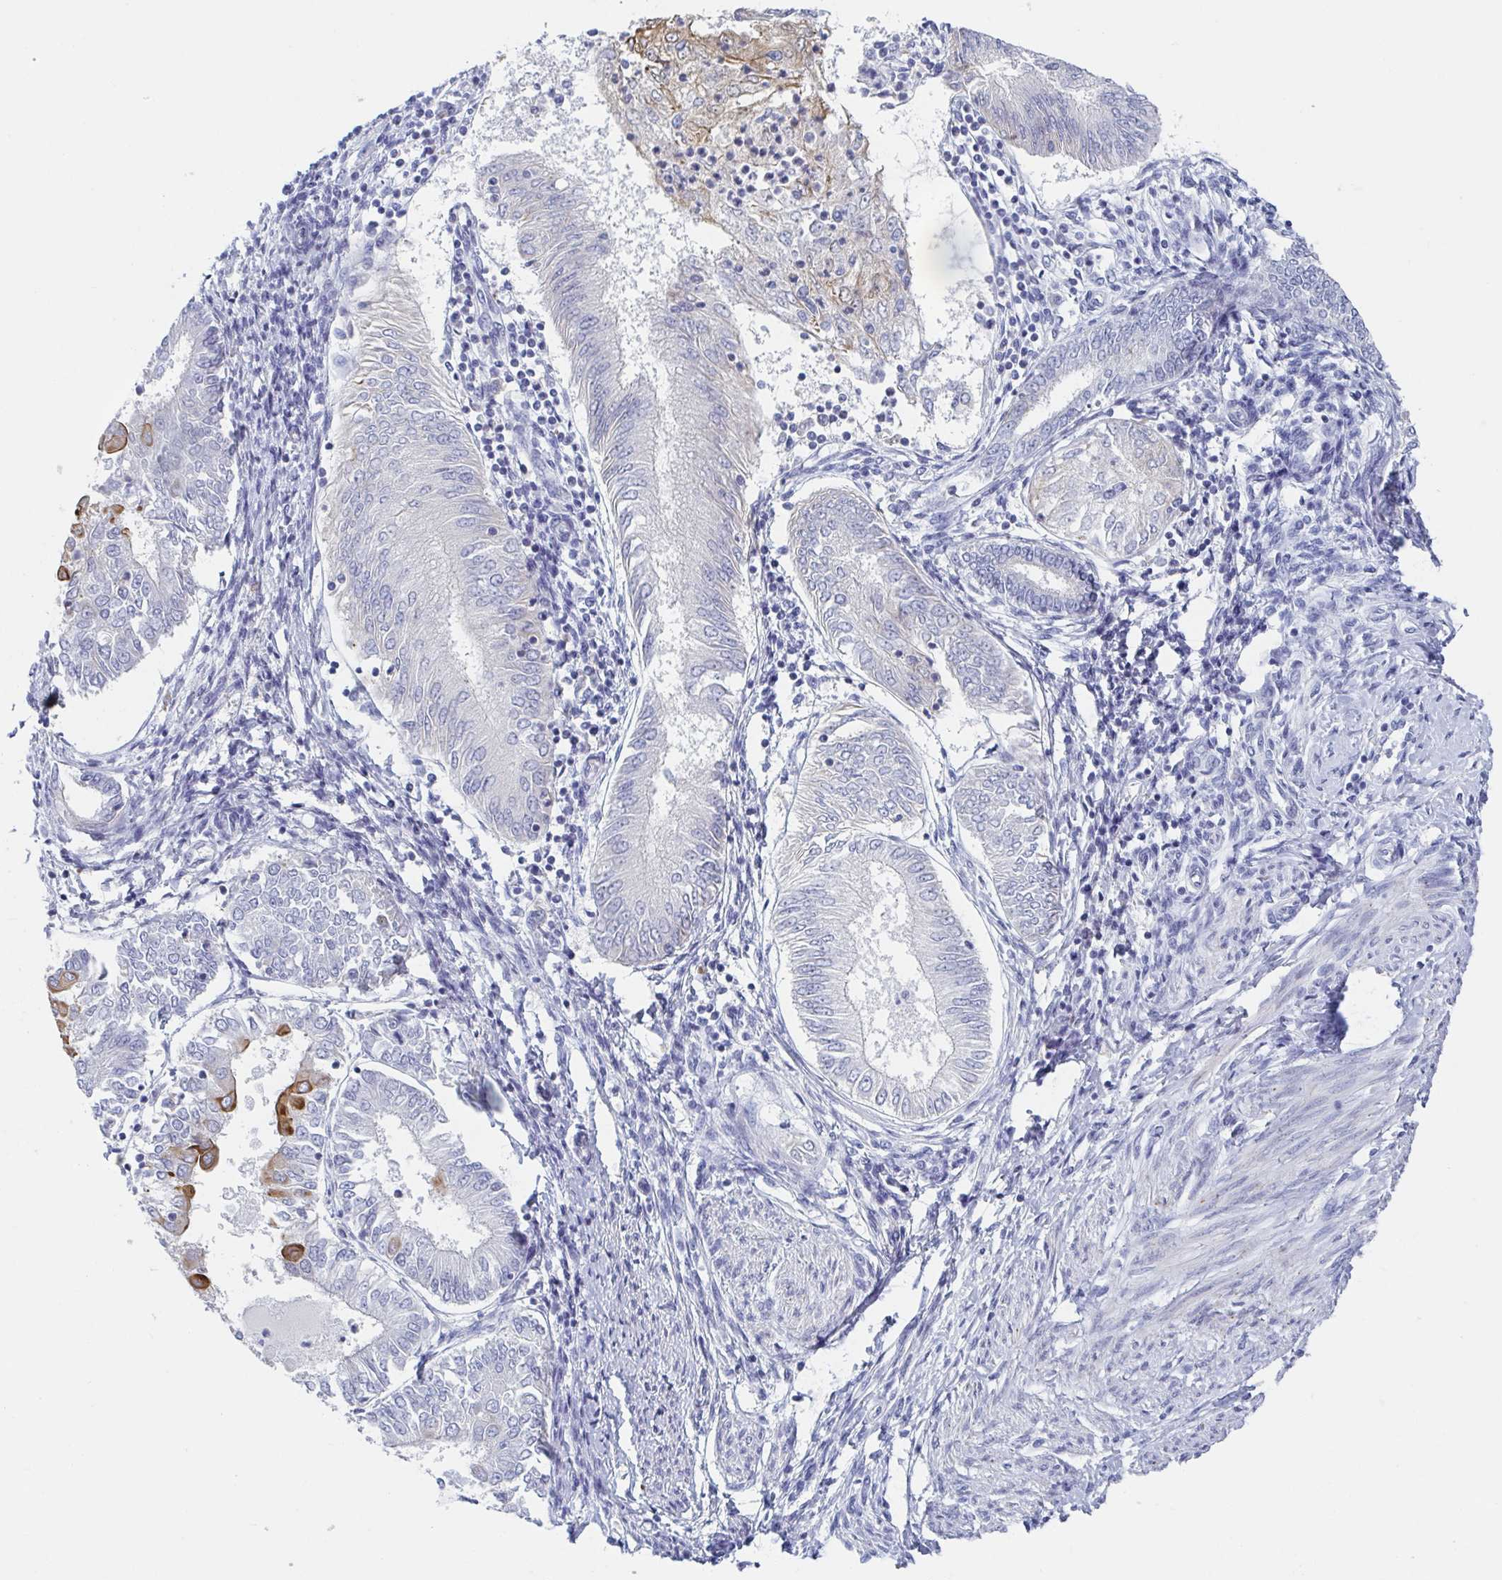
{"staining": {"intensity": "moderate", "quantity": "<25%", "location": "cytoplasmic/membranous"}, "tissue": "endometrial cancer", "cell_type": "Tumor cells", "image_type": "cancer", "snomed": [{"axis": "morphology", "description": "Adenocarcinoma, NOS"}, {"axis": "topography", "description": "Endometrium"}], "caption": "A micrograph of human endometrial cancer stained for a protein displays moderate cytoplasmic/membranous brown staining in tumor cells. The staining was performed using DAB to visualize the protein expression in brown, while the nuclei were stained in blue with hematoxylin (Magnification: 20x).", "gene": "RHOV", "patient": {"sex": "female", "age": 68}}